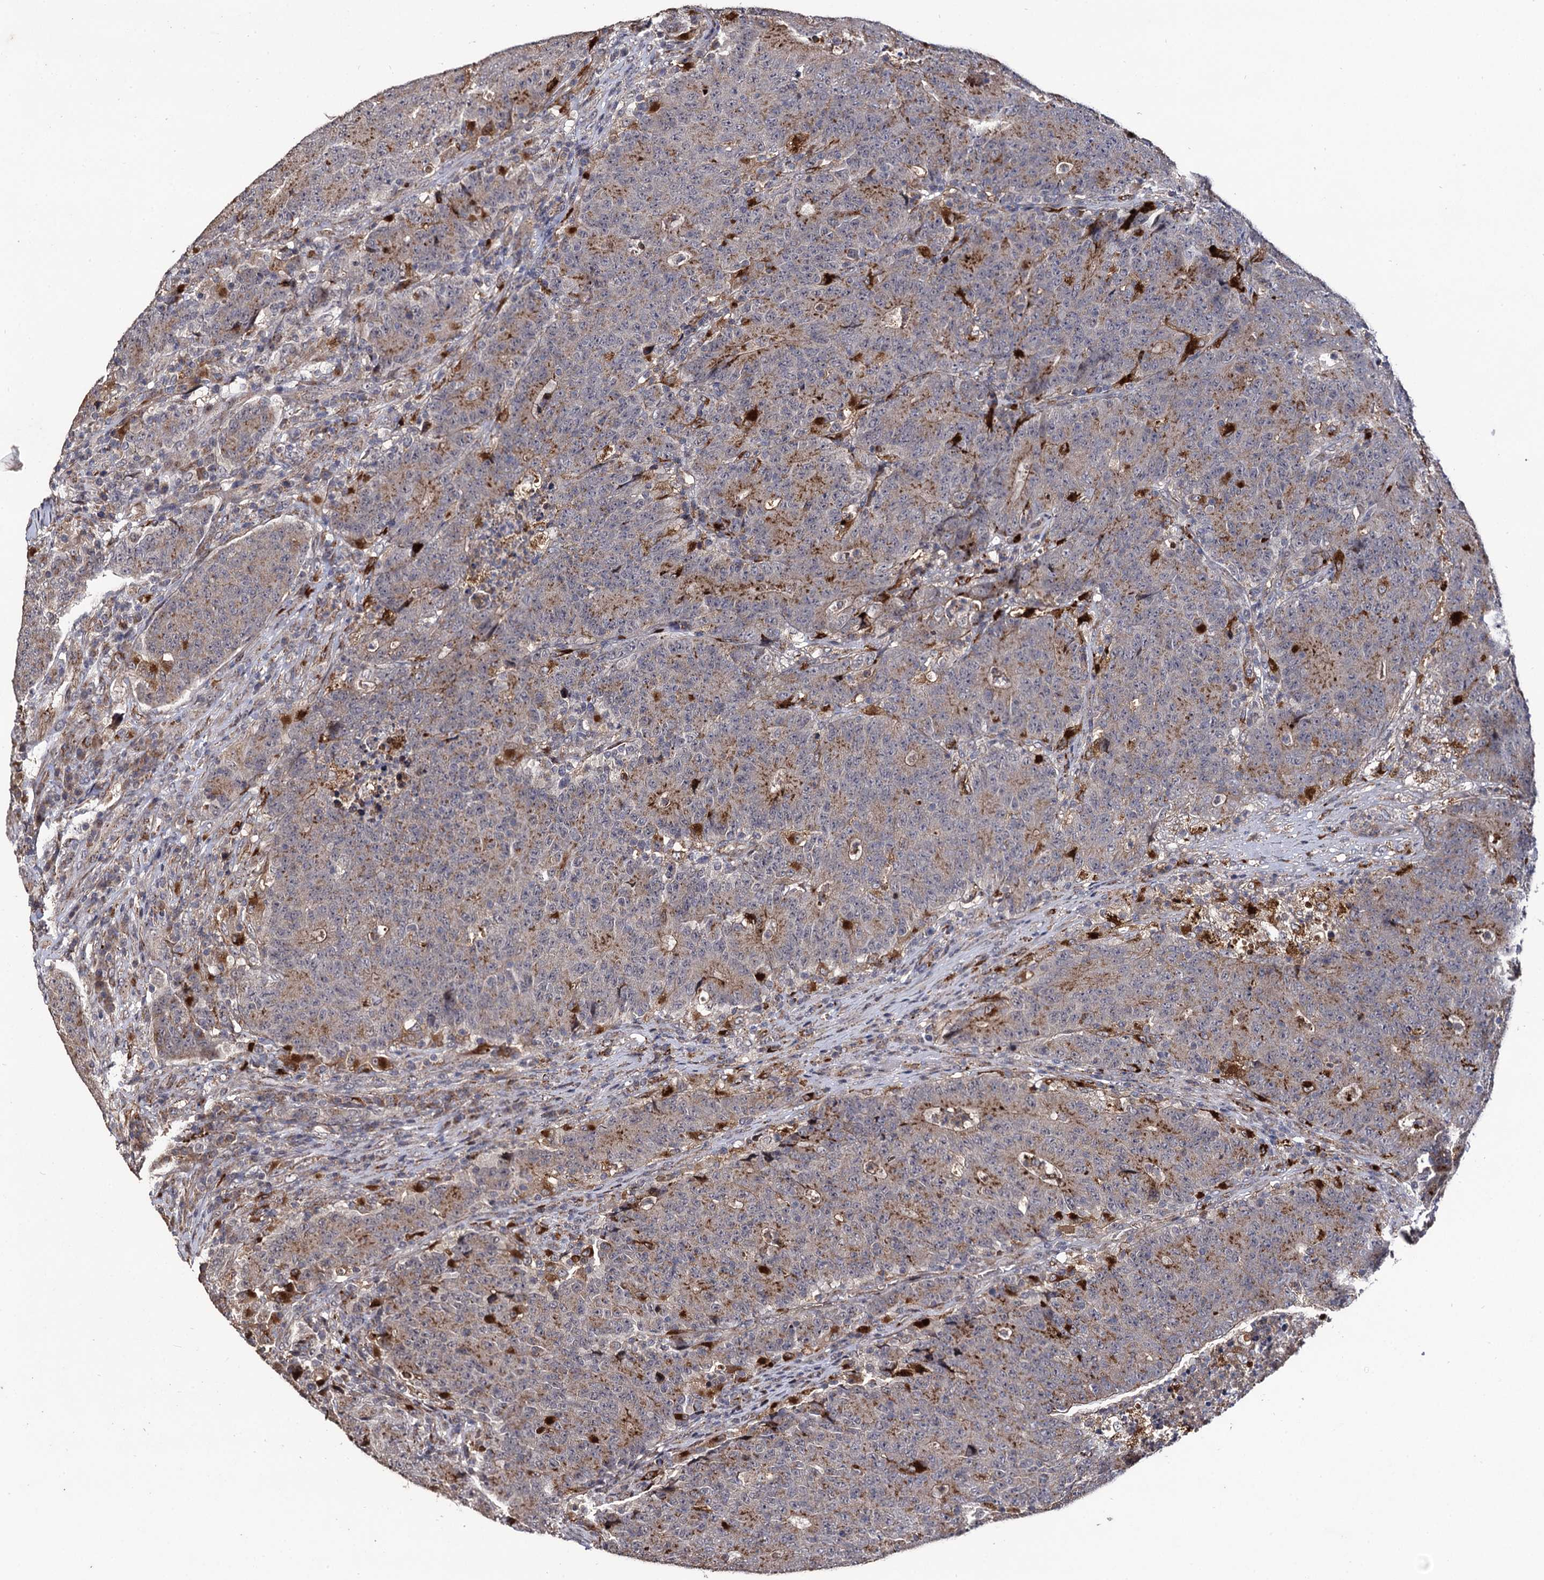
{"staining": {"intensity": "weak", "quantity": "25%-75%", "location": "cytoplasmic/membranous"}, "tissue": "colorectal cancer", "cell_type": "Tumor cells", "image_type": "cancer", "snomed": [{"axis": "morphology", "description": "Adenocarcinoma, NOS"}, {"axis": "topography", "description": "Colon"}], "caption": "Immunohistochemistry (IHC) micrograph of human colorectal cancer stained for a protein (brown), which displays low levels of weak cytoplasmic/membranous staining in approximately 25%-75% of tumor cells.", "gene": "MICAL2", "patient": {"sex": "female", "age": 75}}